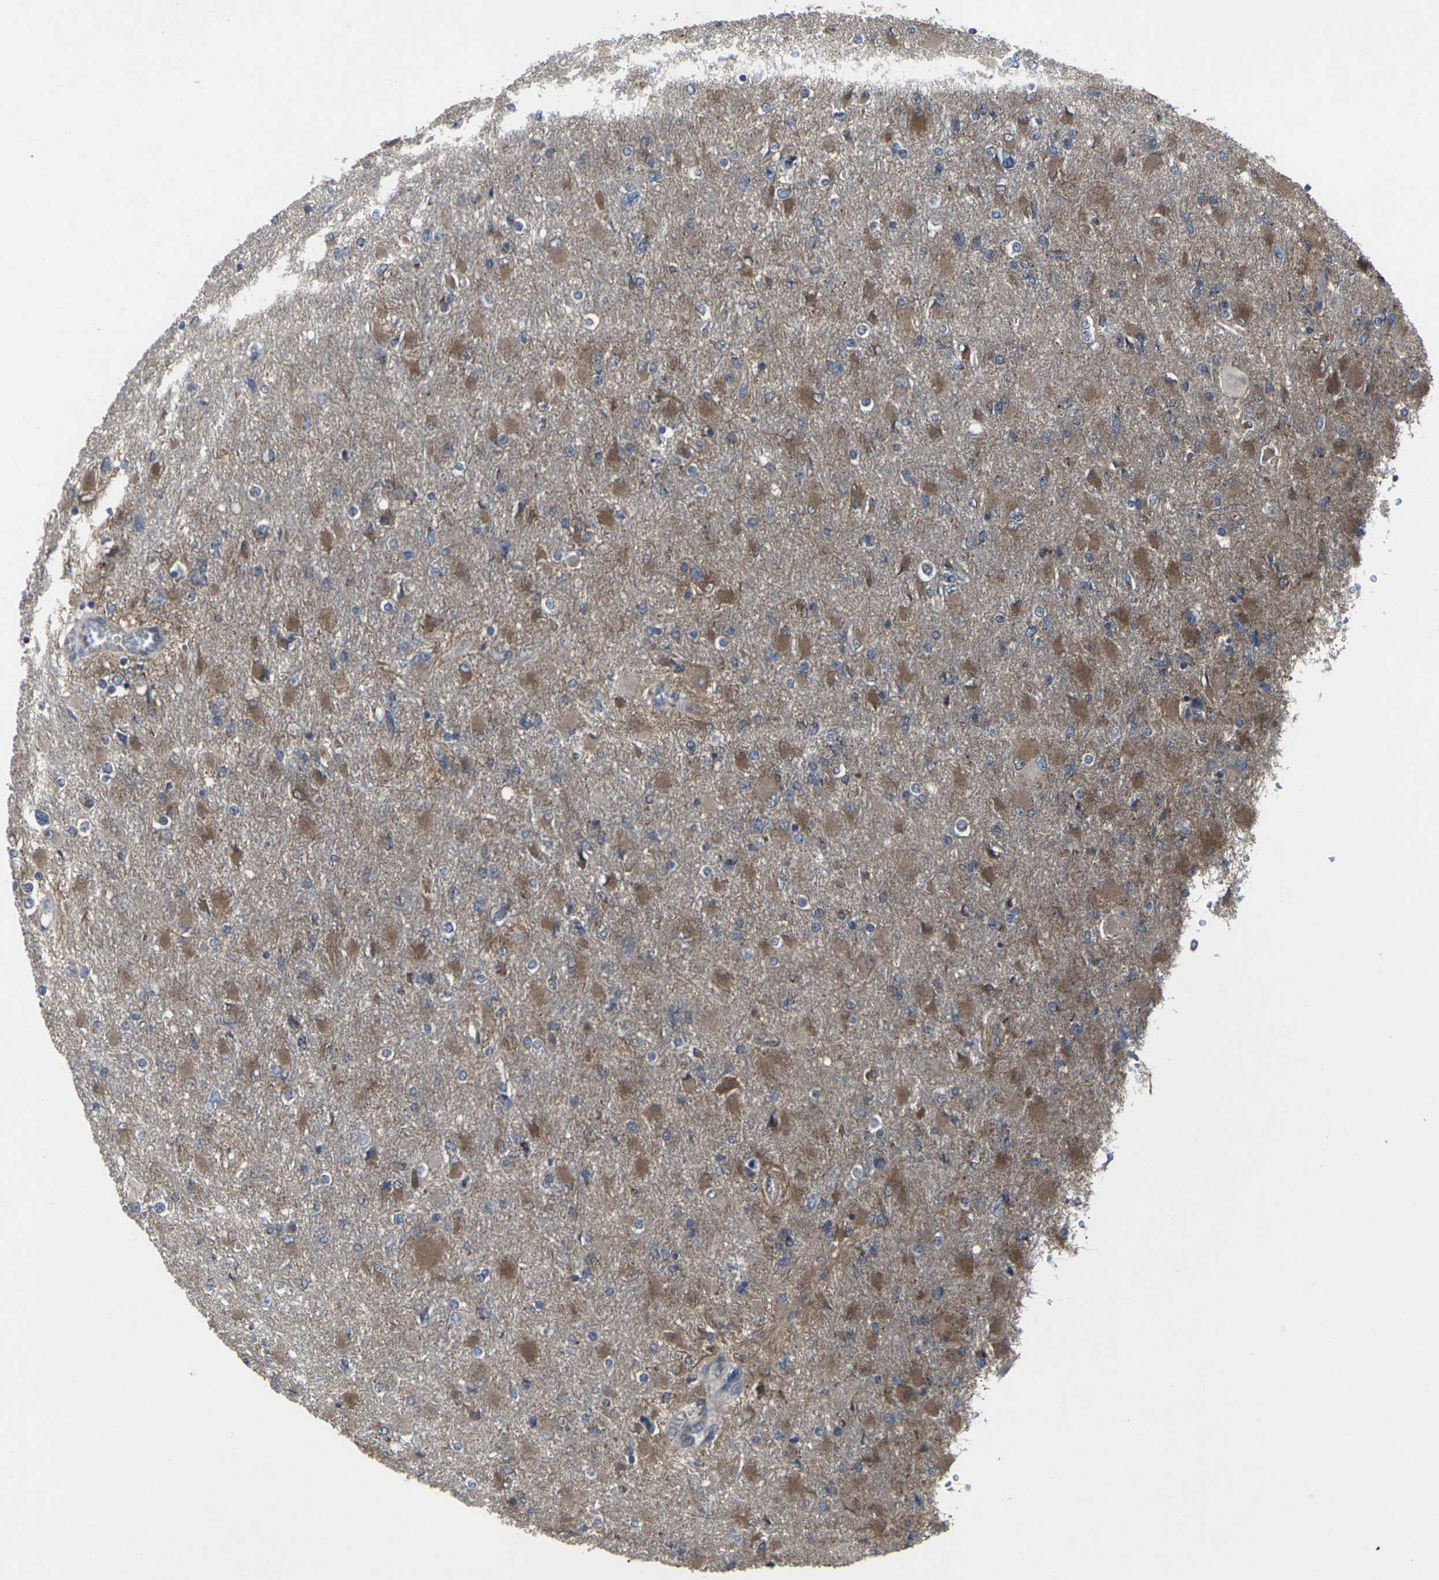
{"staining": {"intensity": "moderate", "quantity": ">75%", "location": "cytoplasmic/membranous"}, "tissue": "glioma", "cell_type": "Tumor cells", "image_type": "cancer", "snomed": [{"axis": "morphology", "description": "Glioma, malignant, High grade"}, {"axis": "topography", "description": "Cerebral cortex"}], "caption": "Glioma stained with DAB (3,3'-diaminobenzidine) IHC reveals medium levels of moderate cytoplasmic/membranous positivity in about >75% of tumor cells. (Brightfield microscopy of DAB IHC at high magnification).", "gene": "MAPKAPK2", "patient": {"sex": "female", "age": 36}}